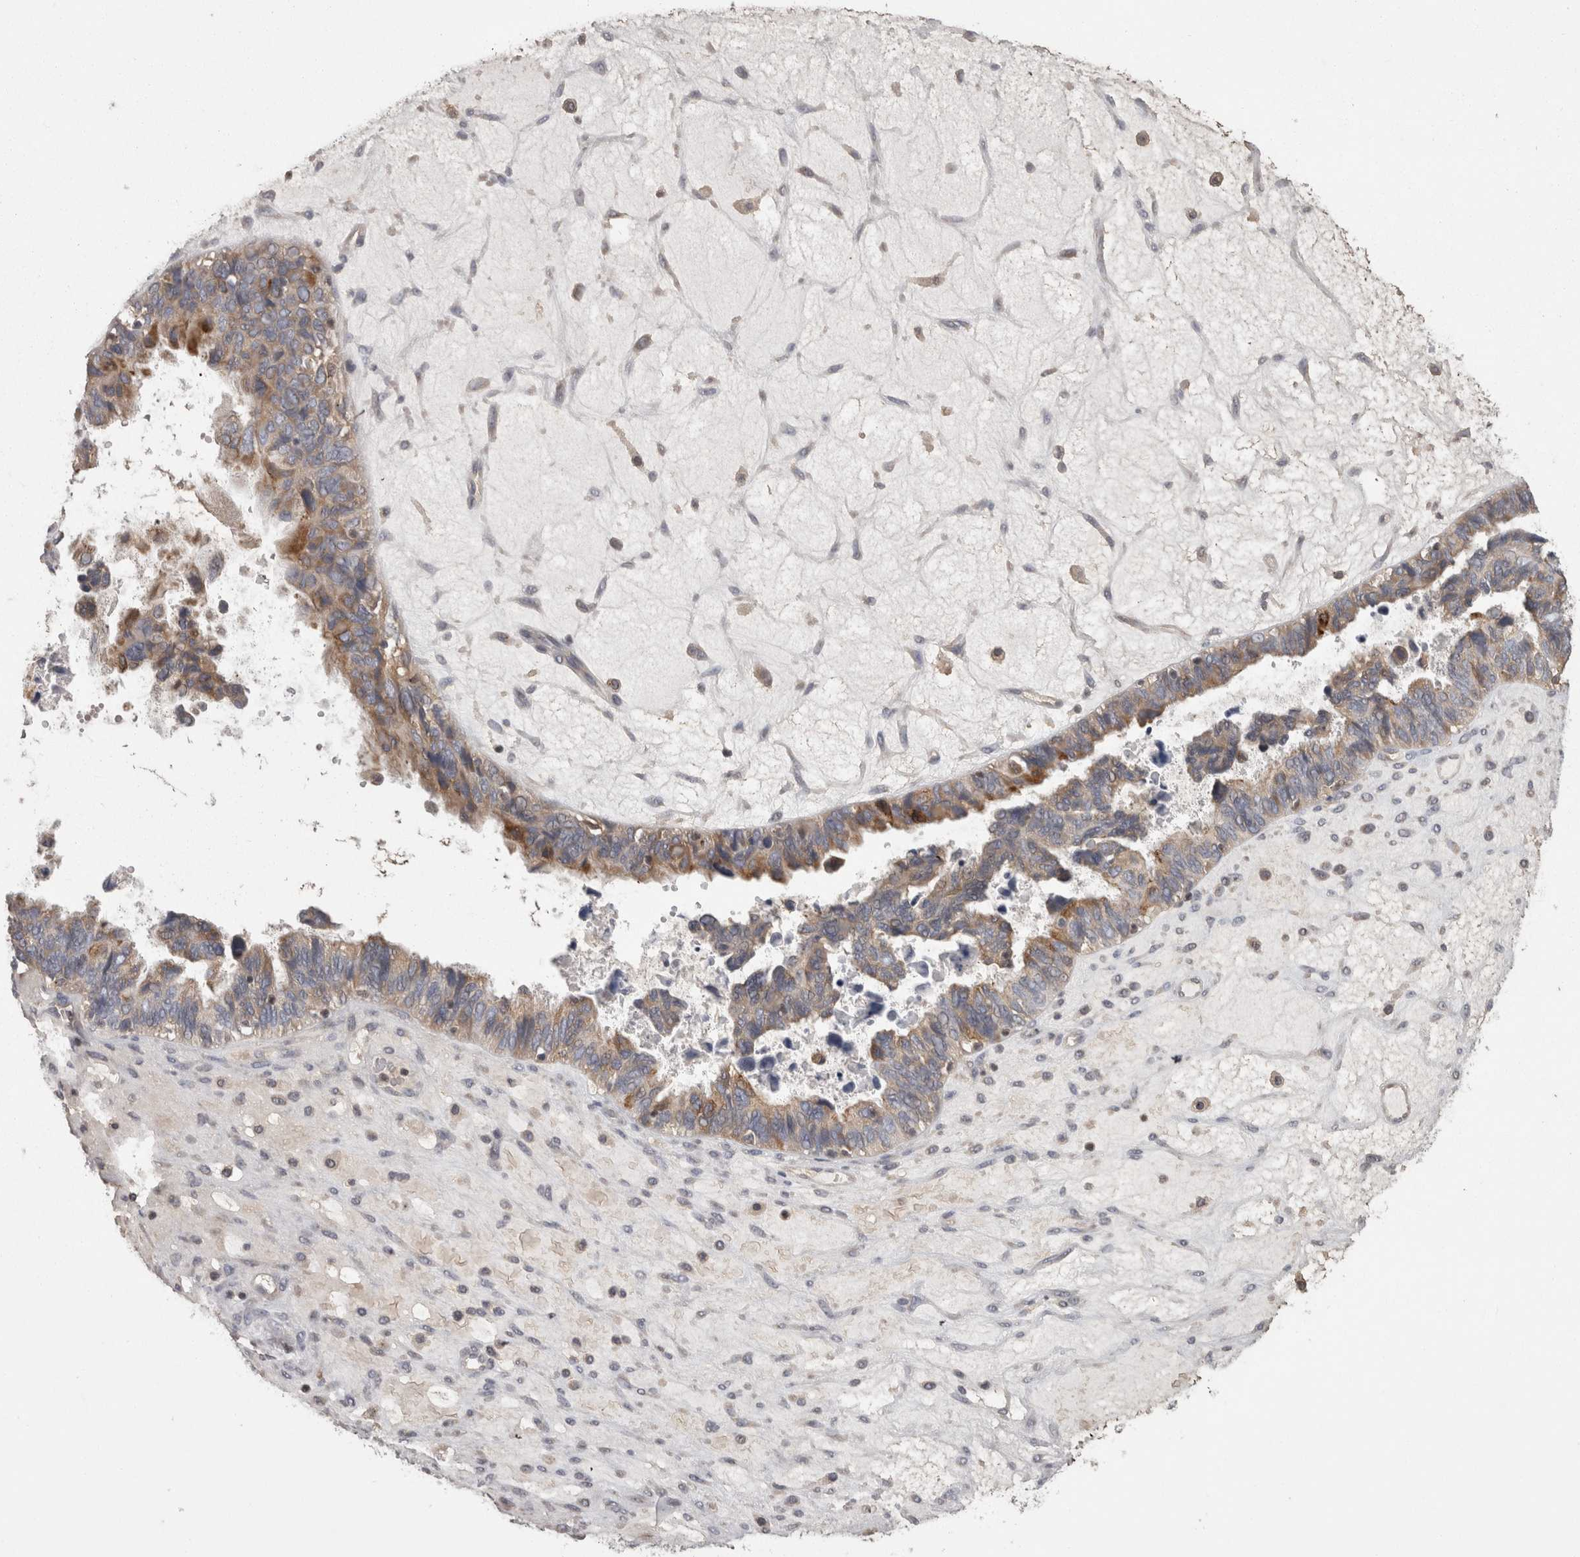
{"staining": {"intensity": "moderate", "quantity": "<25%", "location": "cytoplasmic/membranous"}, "tissue": "ovarian cancer", "cell_type": "Tumor cells", "image_type": "cancer", "snomed": [{"axis": "morphology", "description": "Cystadenocarcinoma, serous, NOS"}, {"axis": "topography", "description": "Ovary"}], "caption": "Ovarian cancer stained for a protein displays moderate cytoplasmic/membranous positivity in tumor cells. (DAB IHC, brown staining for protein, blue staining for nuclei).", "gene": "PCM1", "patient": {"sex": "female", "age": 79}}